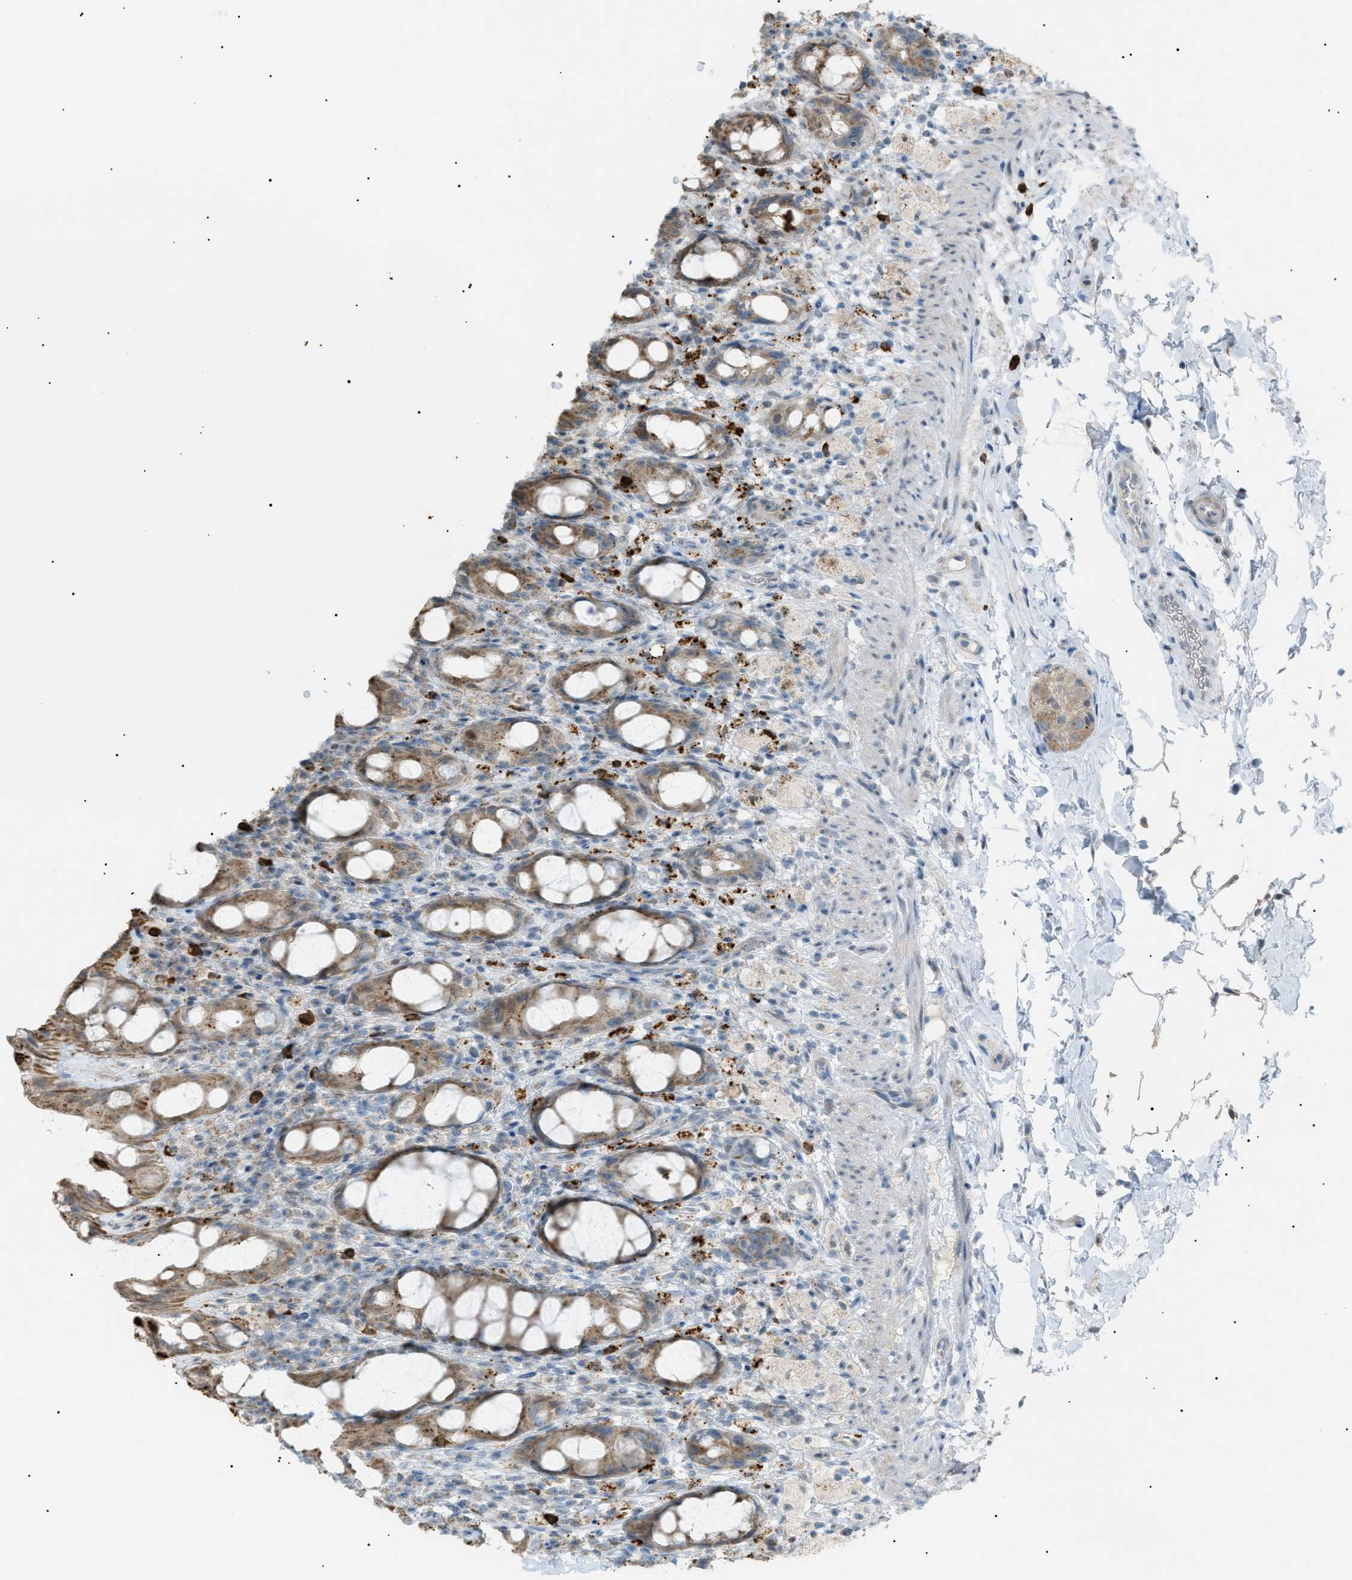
{"staining": {"intensity": "moderate", "quantity": ">75%", "location": "cytoplasmic/membranous"}, "tissue": "rectum", "cell_type": "Glandular cells", "image_type": "normal", "snomed": [{"axis": "morphology", "description": "Normal tissue, NOS"}, {"axis": "topography", "description": "Rectum"}], "caption": "Moderate cytoplasmic/membranous positivity is present in approximately >75% of glandular cells in benign rectum.", "gene": "ZNF516", "patient": {"sex": "male", "age": 44}}